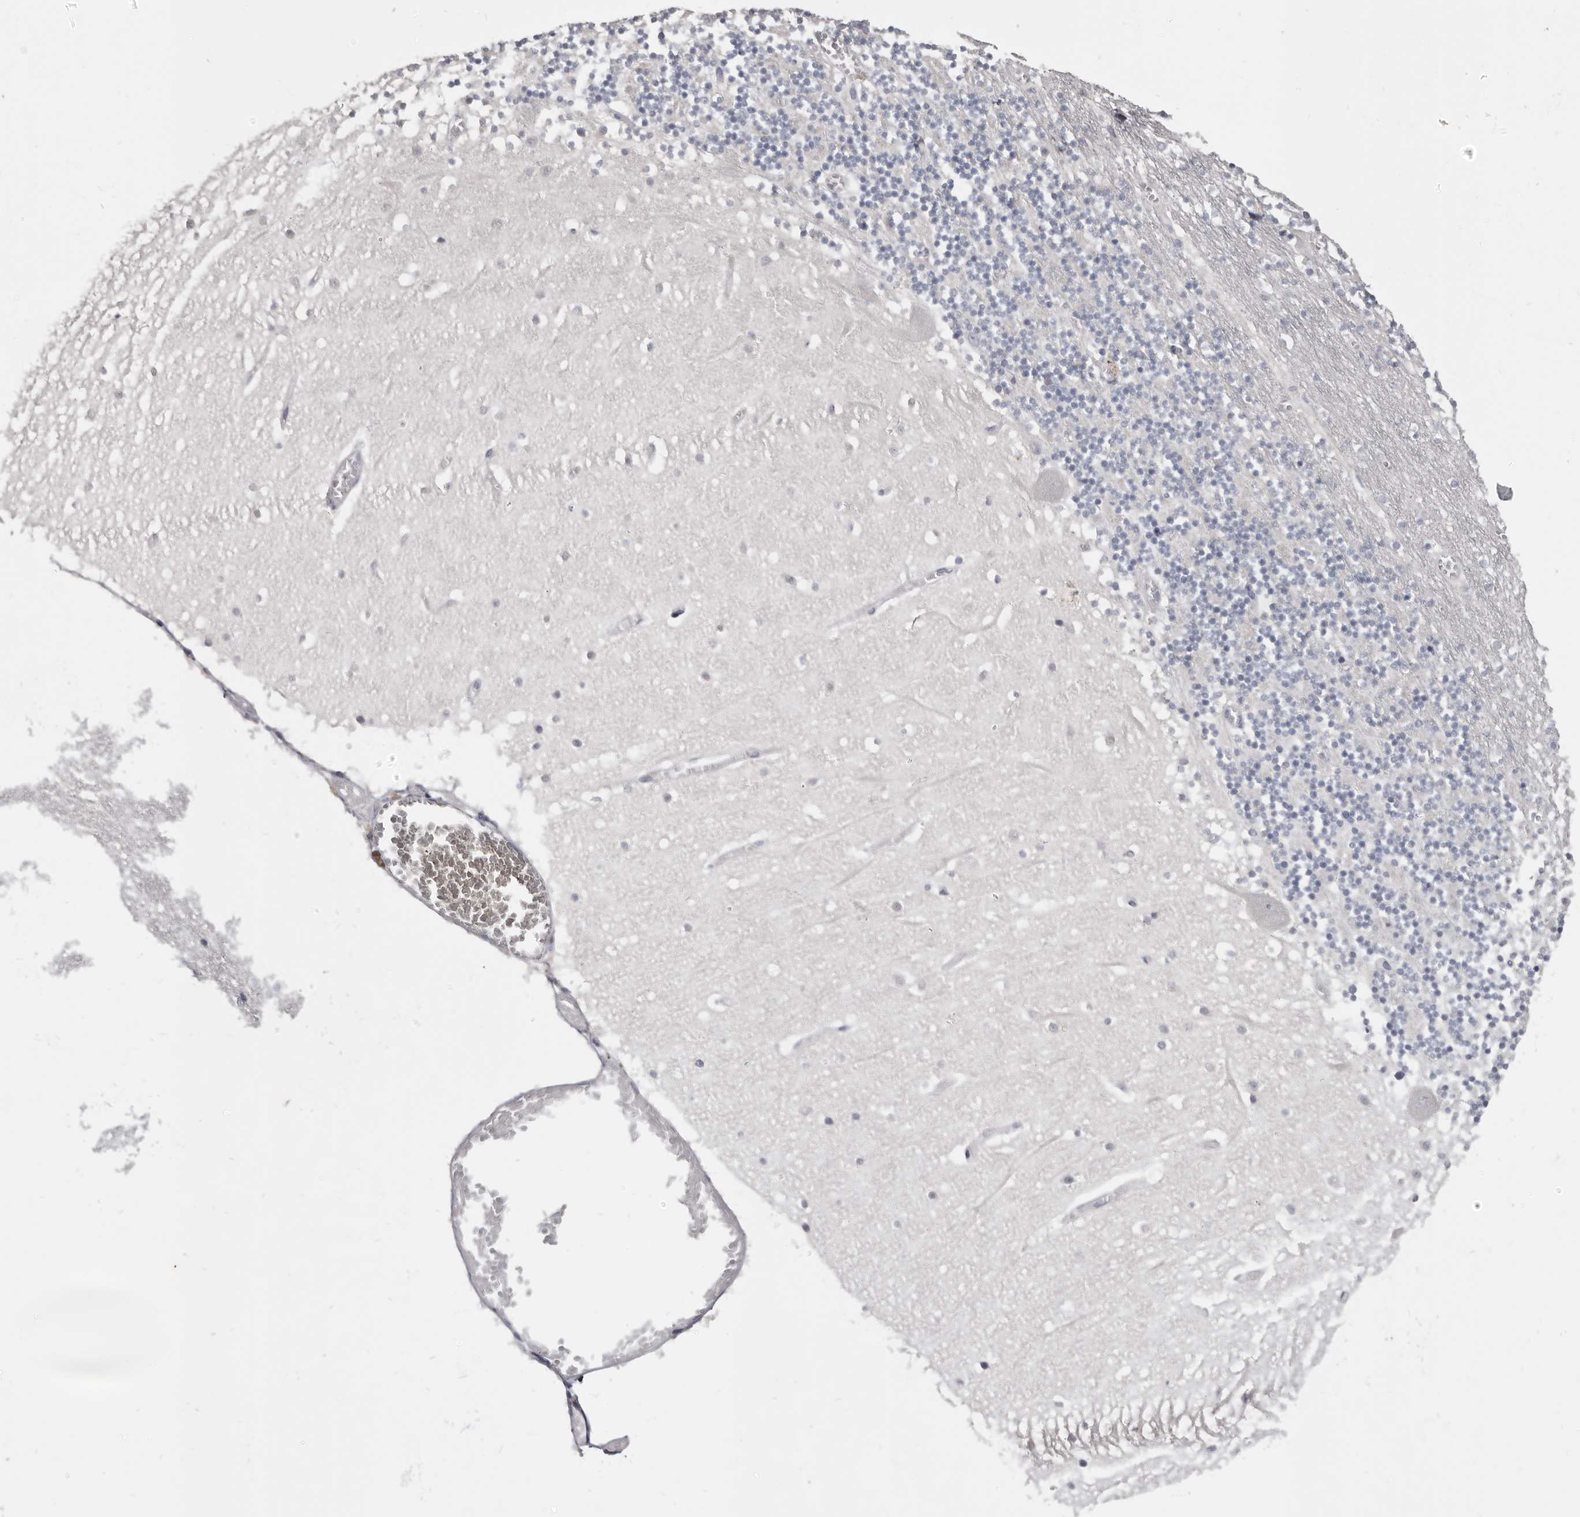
{"staining": {"intensity": "negative", "quantity": "none", "location": "none"}, "tissue": "cerebellum", "cell_type": "Cells in granular layer", "image_type": "normal", "snomed": [{"axis": "morphology", "description": "Normal tissue, NOS"}, {"axis": "topography", "description": "Cerebellum"}], "caption": "A photomicrograph of human cerebellum is negative for staining in cells in granular layer. (Stains: DAB immunohistochemistry (IHC) with hematoxylin counter stain, Microscopy: brightfield microscopy at high magnification).", "gene": "CGN", "patient": {"sex": "female", "age": 28}}